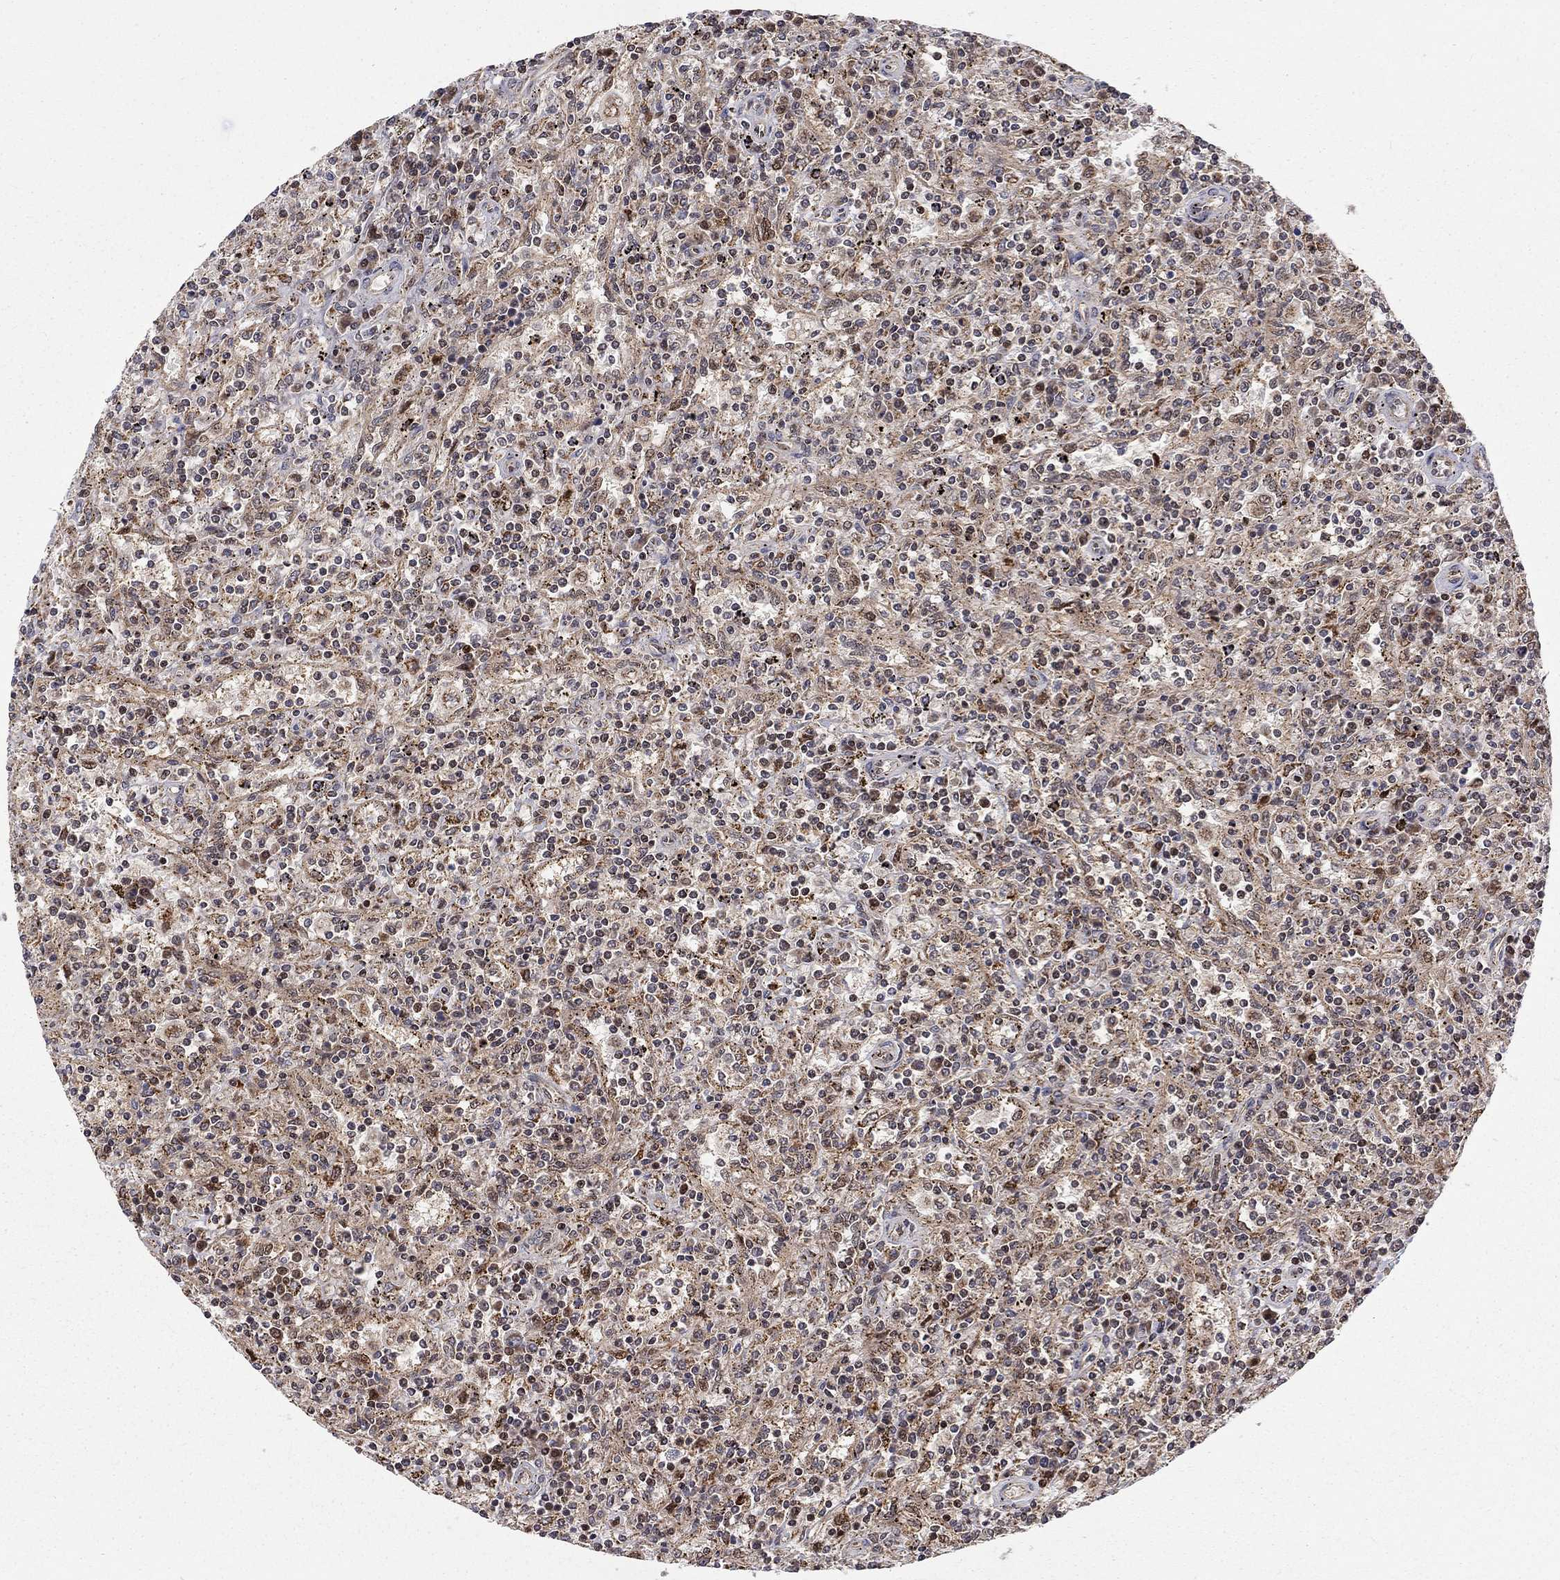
{"staining": {"intensity": "strong", "quantity": "25%-75%", "location": "cytoplasmic/membranous,nuclear"}, "tissue": "lymphoma", "cell_type": "Tumor cells", "image_type": "cancer", "snomed": [{"axis": "morphology", "description": "Malignant lymphoma, non-Hodgkin's type, Low grade"}, {"axis": "topography", "description": "Spleen"}], "caption": "About 25%-75% of tumor cells in malignant lymphoma, non-Hodgkin's type (low-grade) reveal strong cytoplasmic/membranous and nuclear protein expression as visualized by brown immunohistochemical staining.", "gene": "ELOB", "patient": {"sex": "male", "age": 62}}